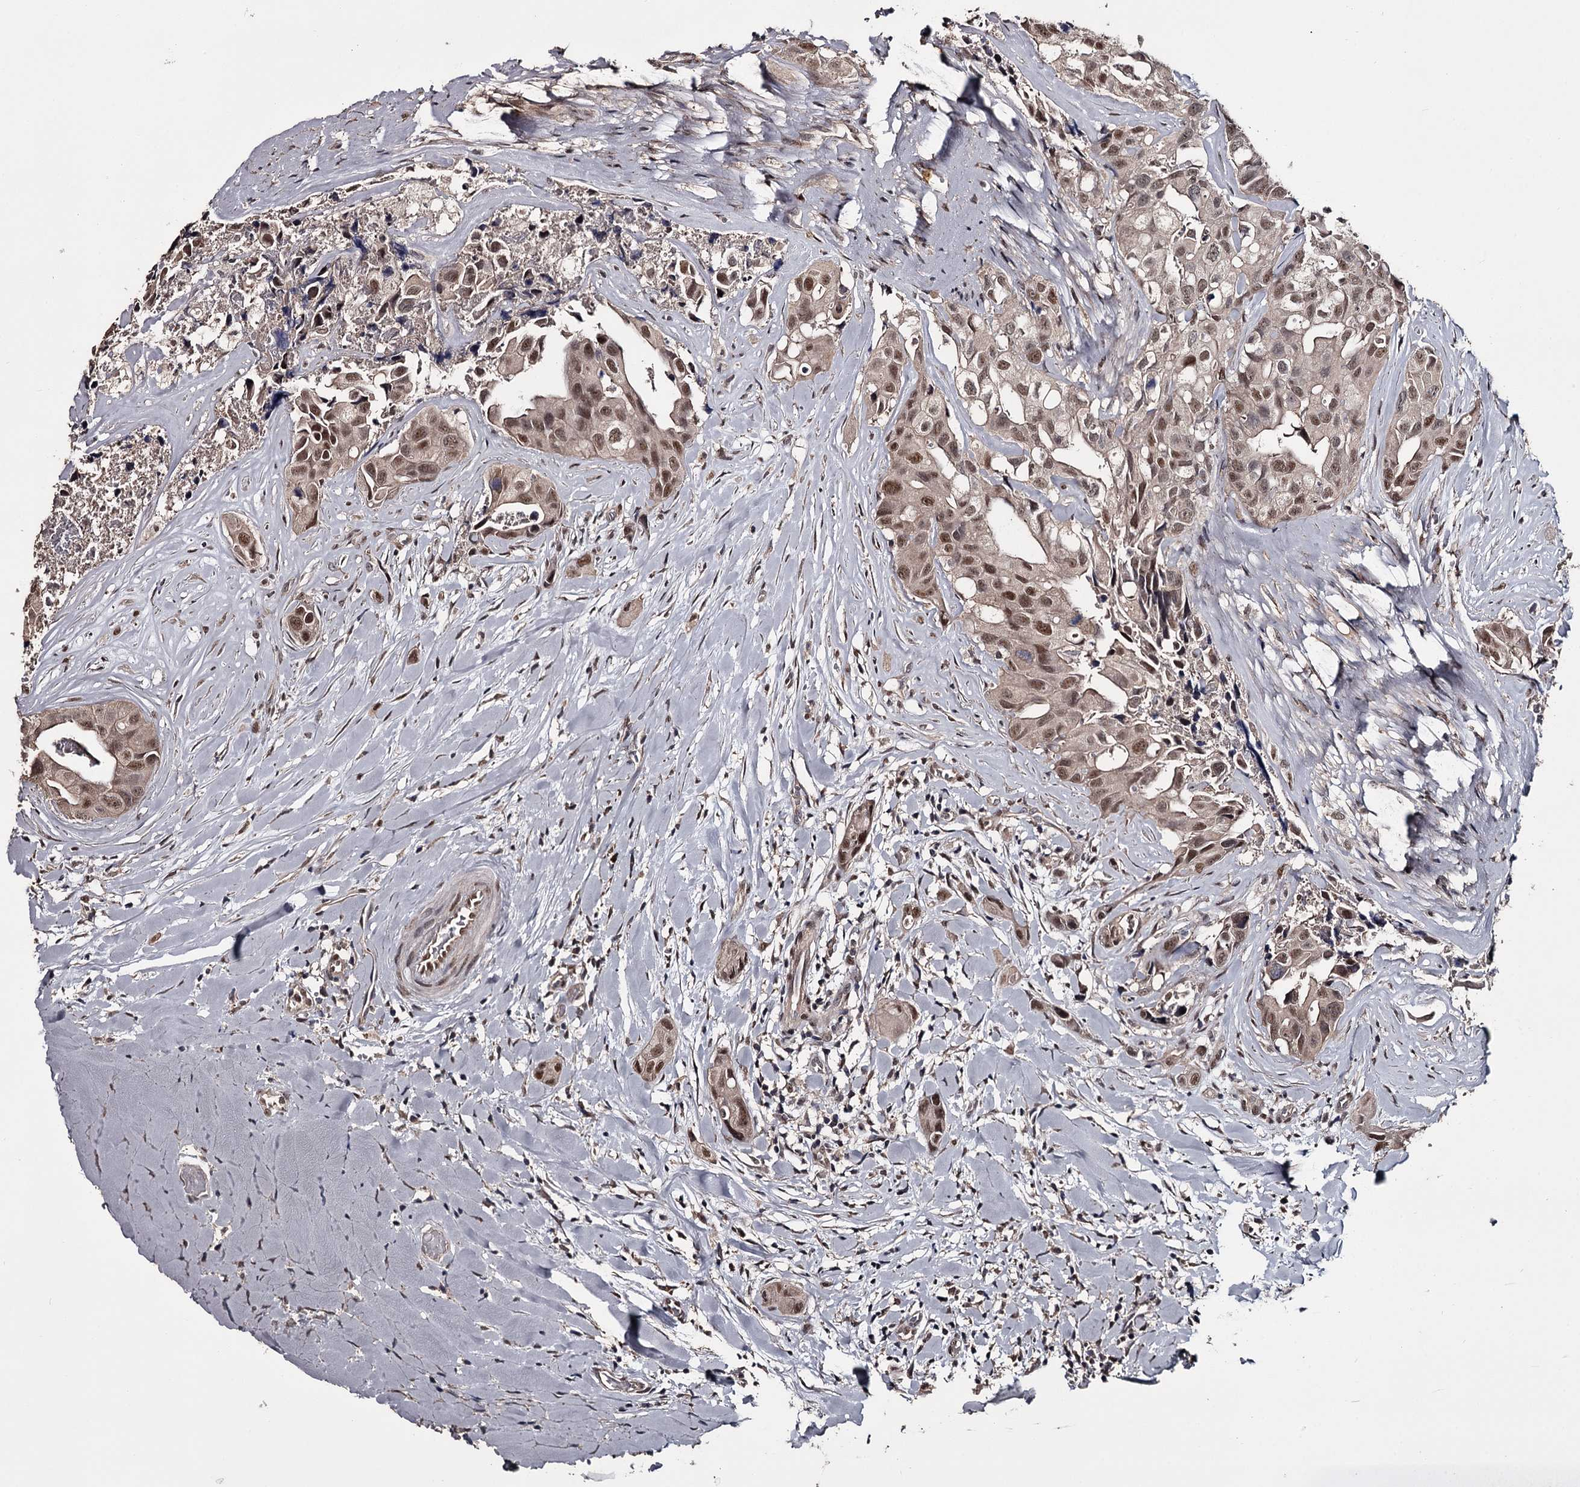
{"staining": {"intensity": "moderate", "quantity": ">75%", "location": "nuclear"}, "tissue": "head and neck cancer", "cell_type": "Tumor cells", "image_type": "cancer", "snomed": [{"axis": "morphology", "description": "Adenocarcinoma, NOS"}, {"axis": "morphology", "description": "Adenocarcinoma, metastatic, NOS"}, {"axis": "topography", "description": "Head-Neck"}], "caption": "Protein expression analysis of head and neck cancer (metastatic adenocarcinoma) shows moderate nuclear staining in approximately >75% of tumor cells. Ihc stains the protein in brown and the nuclei are stained blue.", "gene": "PRPF40B", "patient": {"sex": "male", "age": 75}}